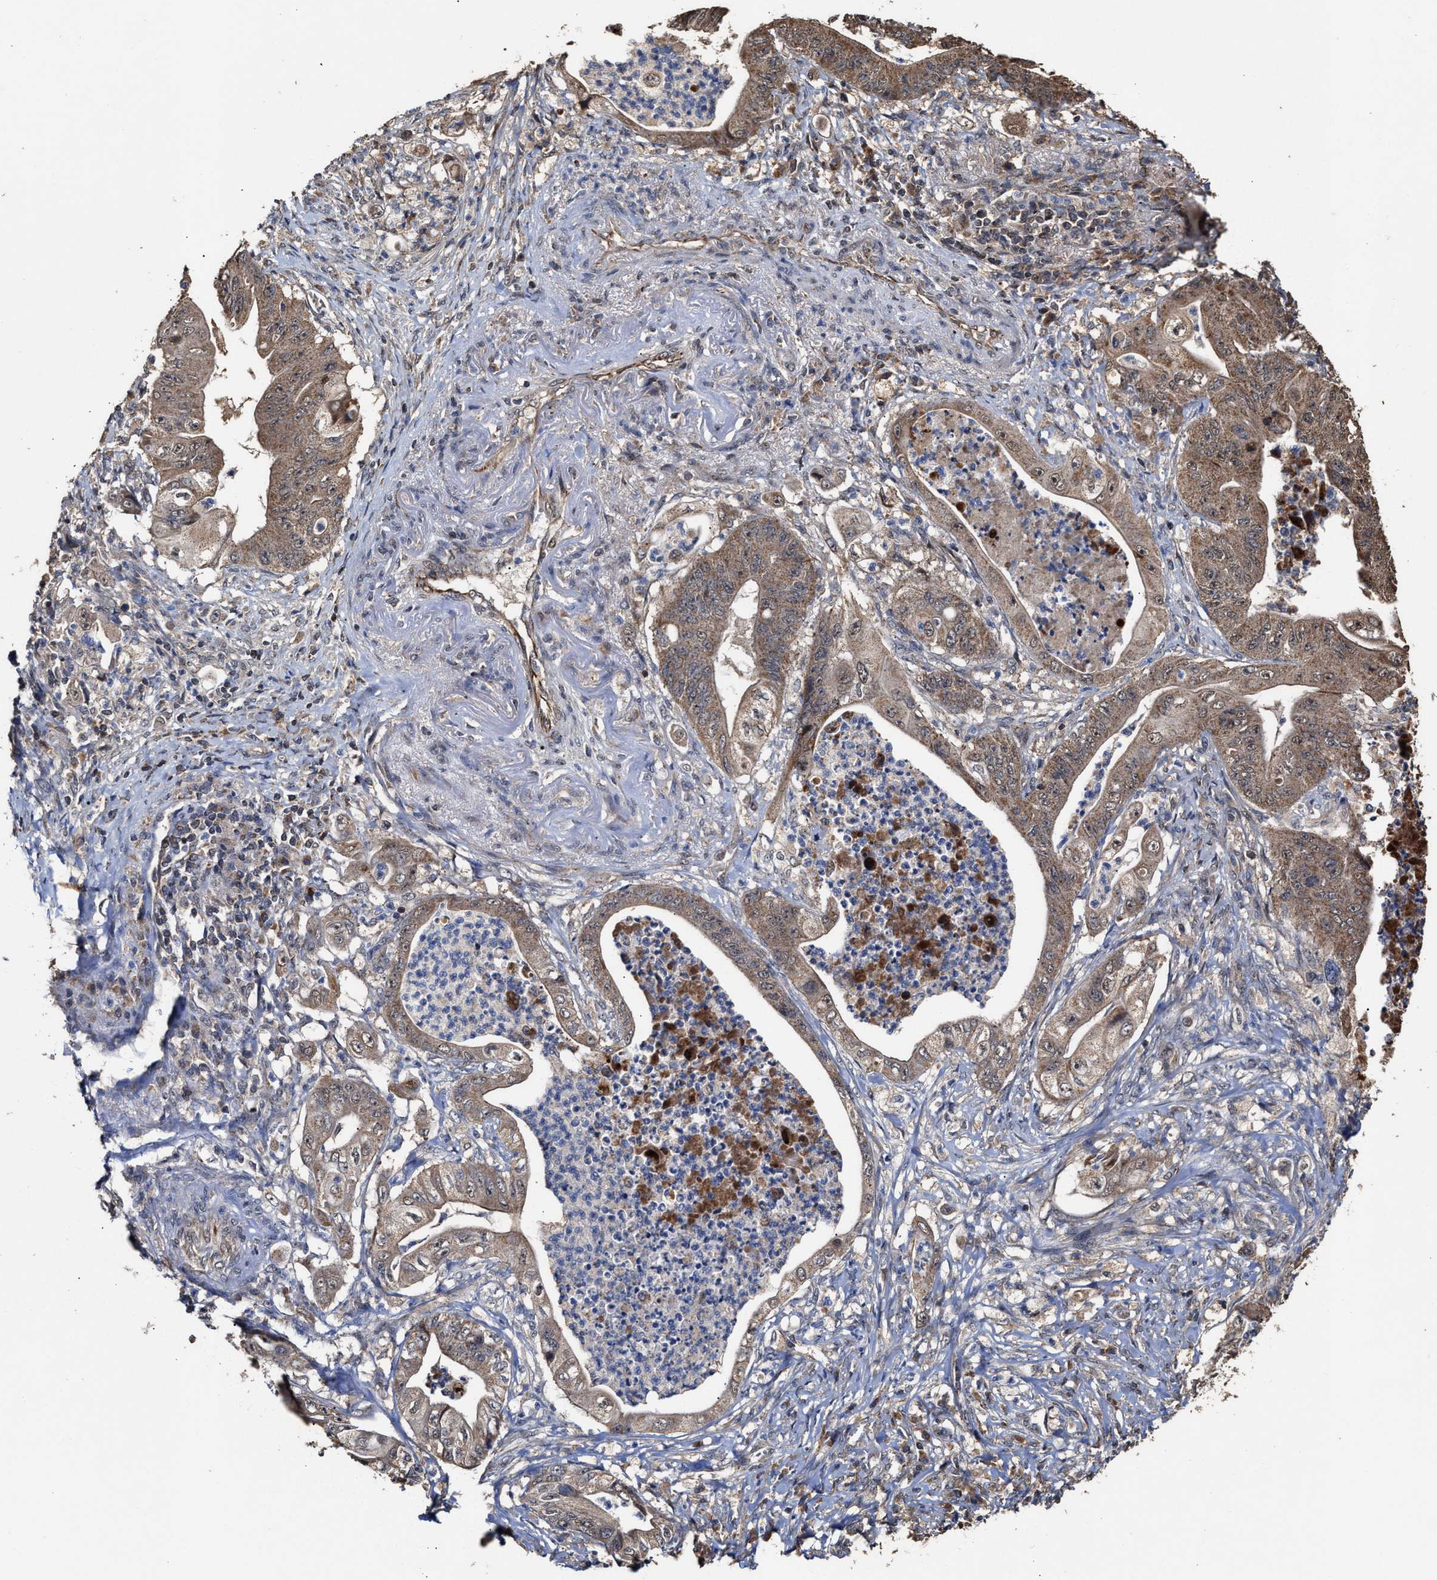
{"staining": {"intensity": "moderate", "quantity": ">75%", "location": "cytoplasmic/membranous"}, "tissue": "stomach cancer", "cell_type": "Tumor cells", "image_type": "cancer", "snomed": [{"axis": "morphology", "description": "Adenocarcinoma, NOS"}, {"axis": "topography", "description": "Stomach"}], "caption": "An immunohistochemistry (IHC) image of tumor tissue is shown. Protein staining in brown shows moderate cytoplasmic/membranous positivity in stomach adenocarcinoma within tumor cells.", "gene": "ZNHIT6", "patient": {"sex": "female", "age": 73}}